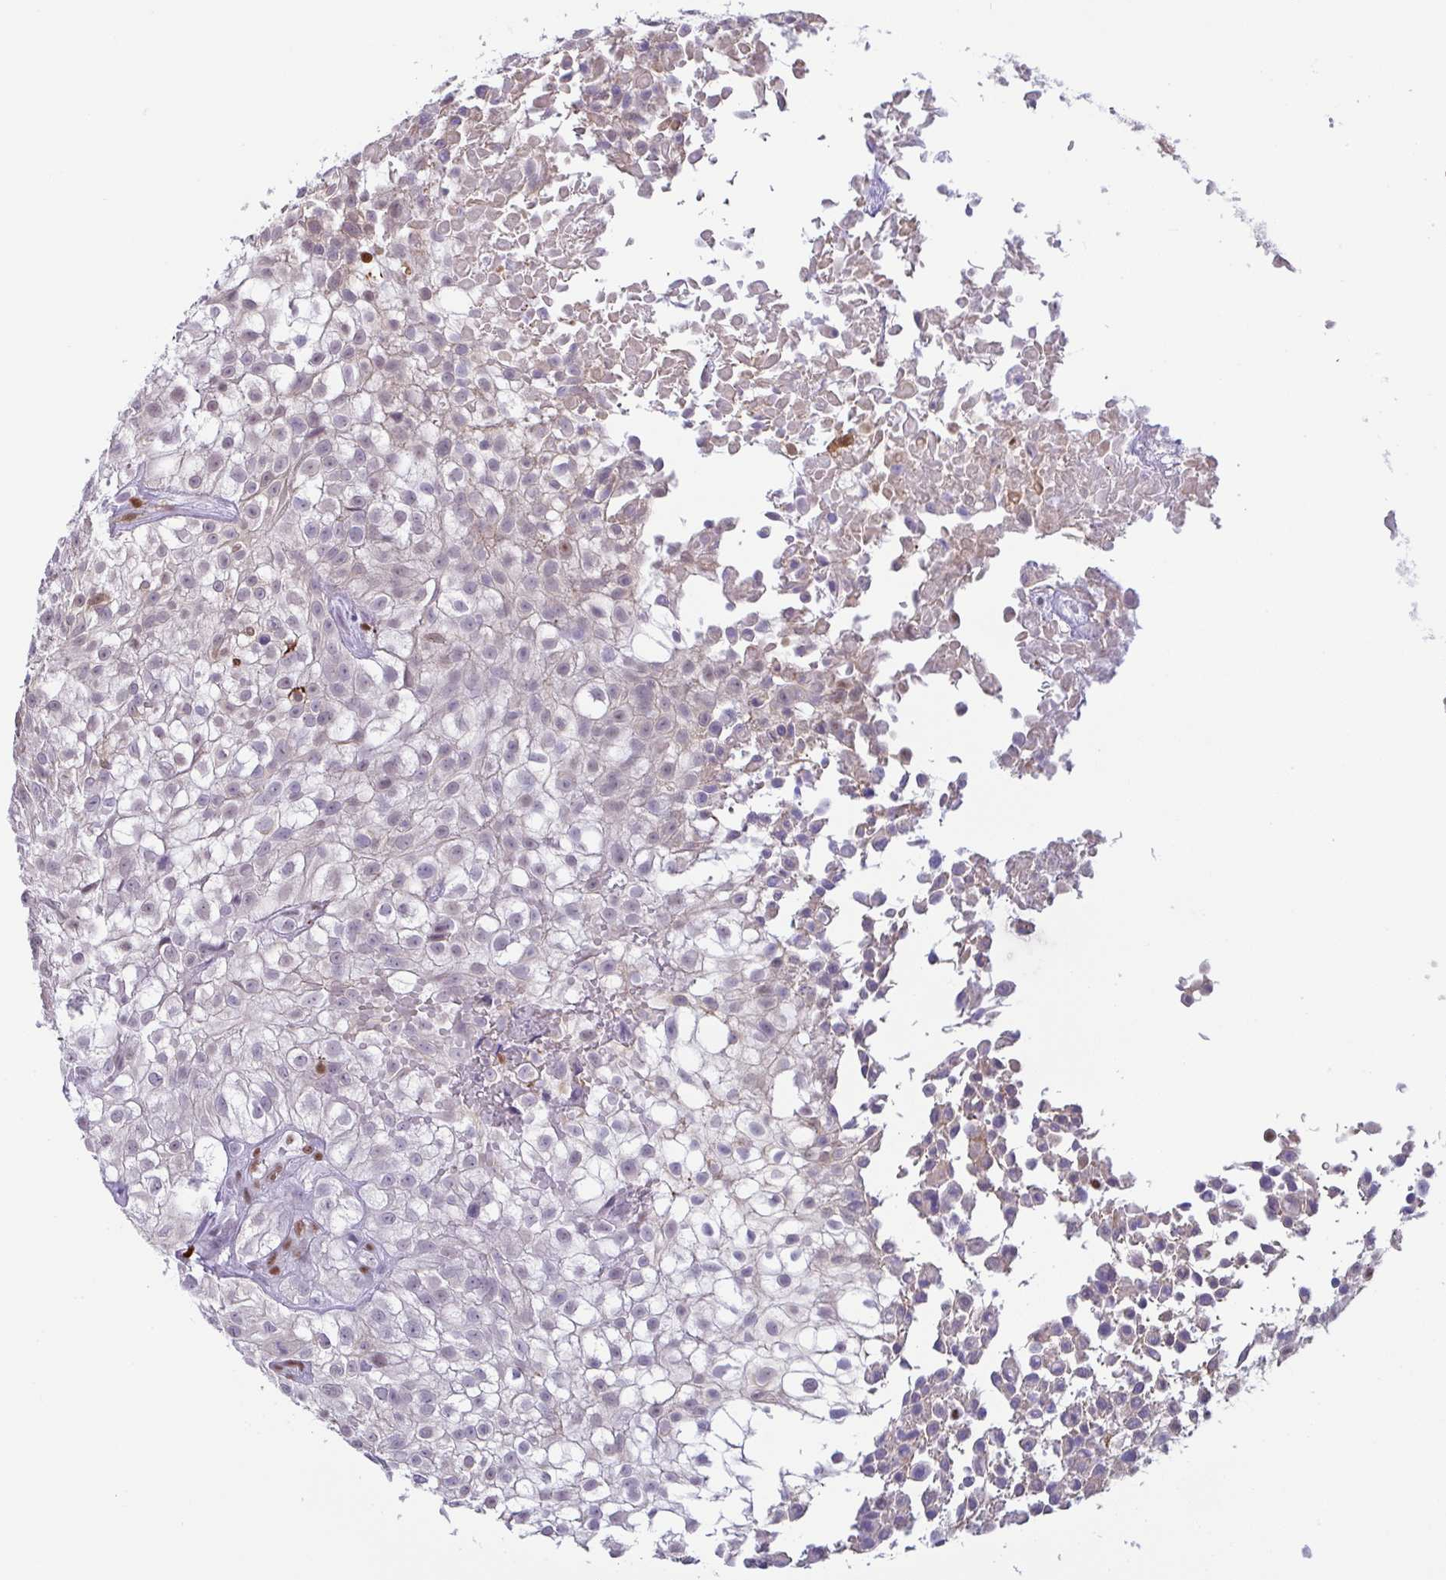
{"staining": {"intensity": "negative", "quantity": "none", "location": "none"}, "tissue": "urothelial cancer", "cell_type": "Tumor cells", "image_type": "cancer", "snomed": [{"axis": "morphology", "description": "Urothelial carcinoma, High grade"}, {"axis": "topography", "description": "Urinary bladder"}], "caption": "Immunohistochemistry micrograph of human urothelial carcinoma (high-grade) stained for a protein (brown), which displays no positivity in tumor cells.", "gene": "BTBD10", "patient": {"sex": "male", "age": 56}}